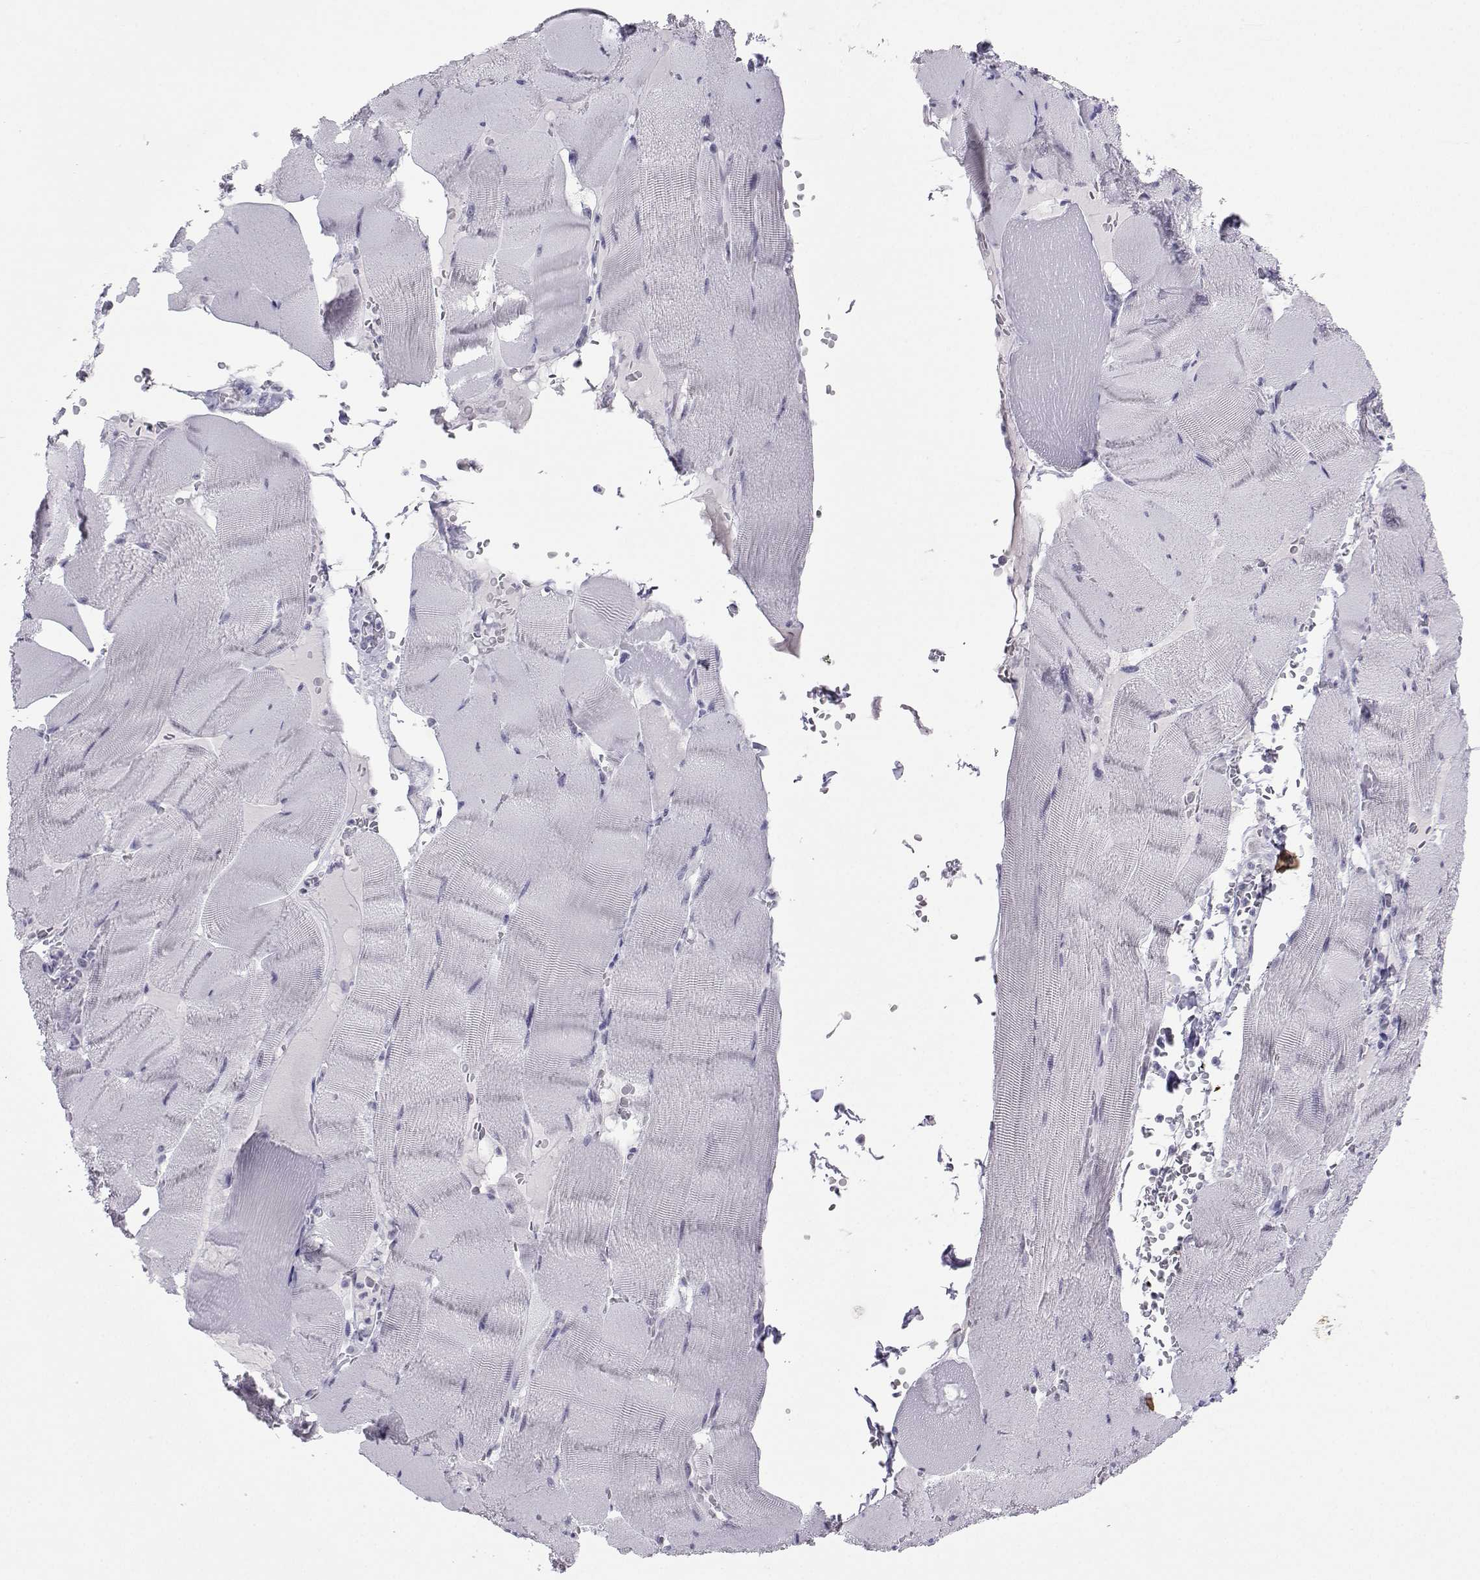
{"staining": {"intensity": "negative", "quantity": "none", "location": "none"}, "tissue": "skeletal muscle", "cell_type": "Myocytes", "image_type": "normal", "snomed": [{"axis": "morphology", "description": "Normal tissue, NOS"}, {"axis": "topography", "description": "Skeletal muscle"}], "caption": "This is an IHC image of unremarkable skeletal muscle. There is no expression in myocytes.", "gene": "LORICRIN", "patient": {"sex": "male", "age": 56}}